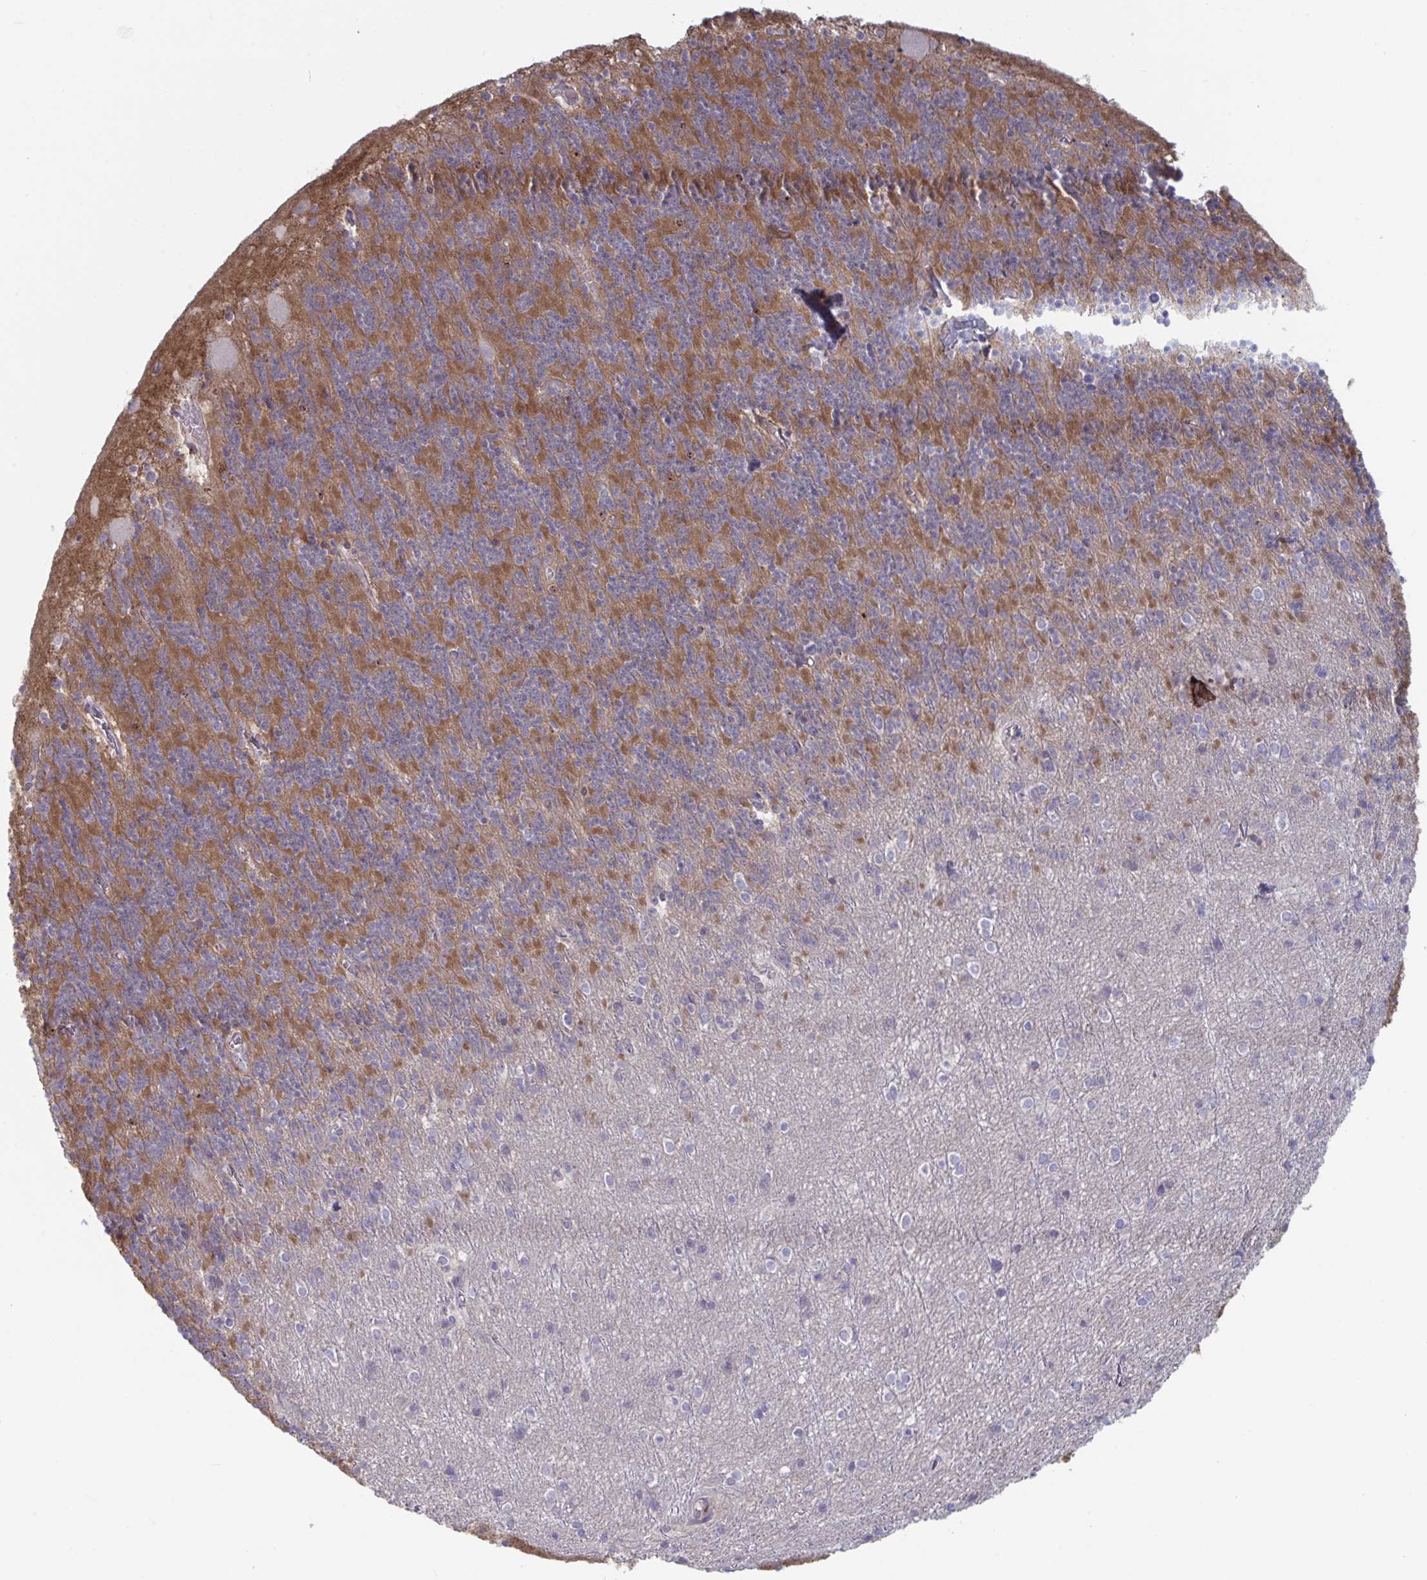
{"staining": {"intensity": "moderate", "quantity": "25%-75%", "location": "cytoplasmic/membranous"}, "tissue": "cerebellum", "cell_type": "Cells in granular layer", "image_type": "normal", "snomed": [{"axis": "morphology", "description": "Normal tissue, NOS"}, {"axis": "topography", "description": "Cerebellum"}], "caption": "A micrograph of cerebellum stained for a protein reveals moderate cytoplasmic/membranous brown staining in cells in granular layer. The protein is shown in brown color, while the nuclei are stained blue.", "gene": "STK26", "patient": {"sex": "male", "age": 70}}